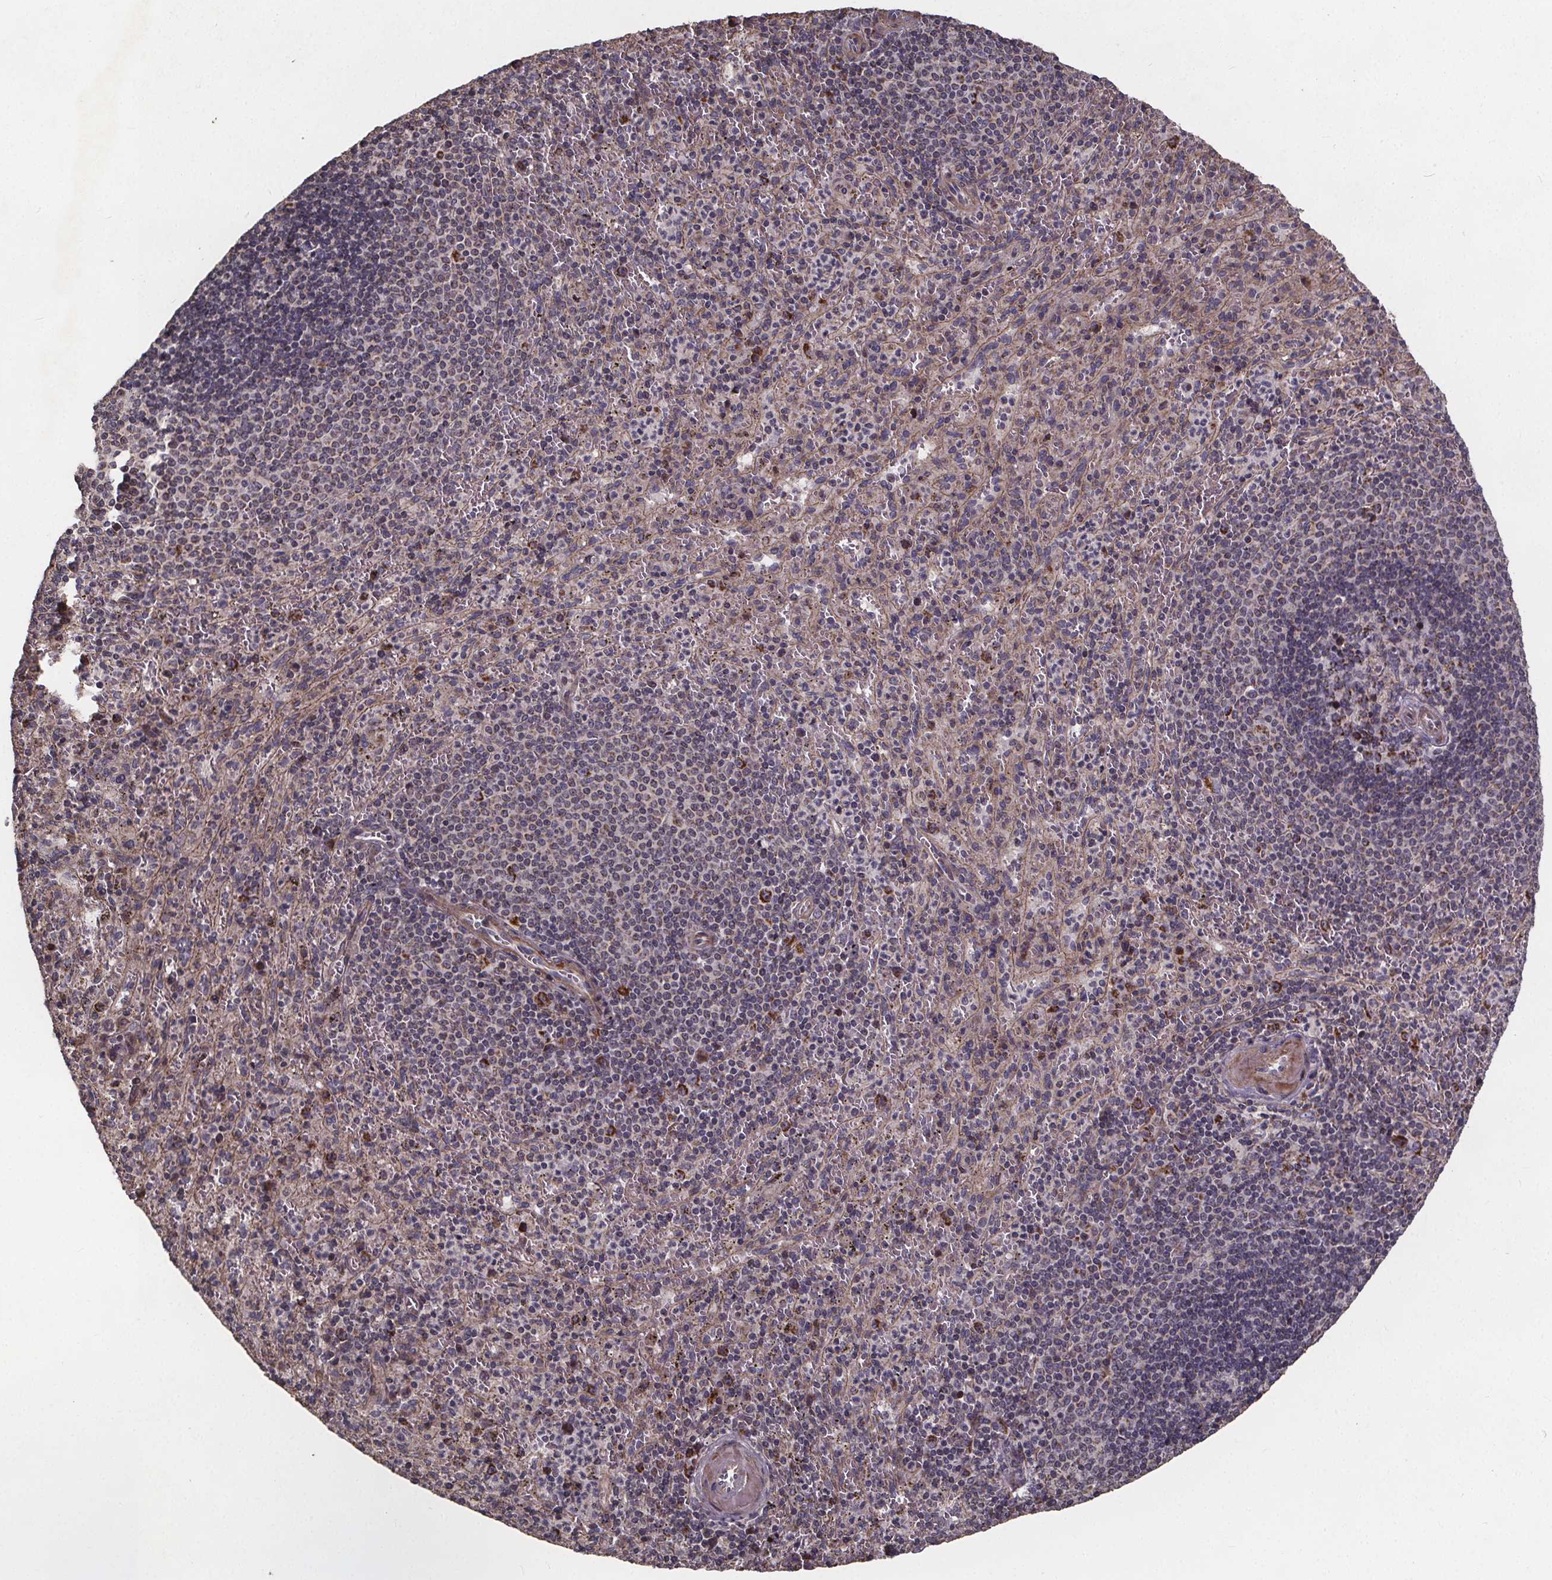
{"staining": {"intensity": "negative", "quantity": "none", "location": "none"}, "tissue": "spleen", "cell_type": "Cells in red pulp", "image_type": "normal", "snomed": [{"axis": "morphology", "description": "Normal tissue, NOS"}, {"axis": "topography", "description": "Spleen"}], "caption": "This is a photomicrograph of IHC staining of normal spleen, which shows no staining in cells in red pulp.", "gene": "YME1L1", "patient": {"sex": "male", "age": 57}}